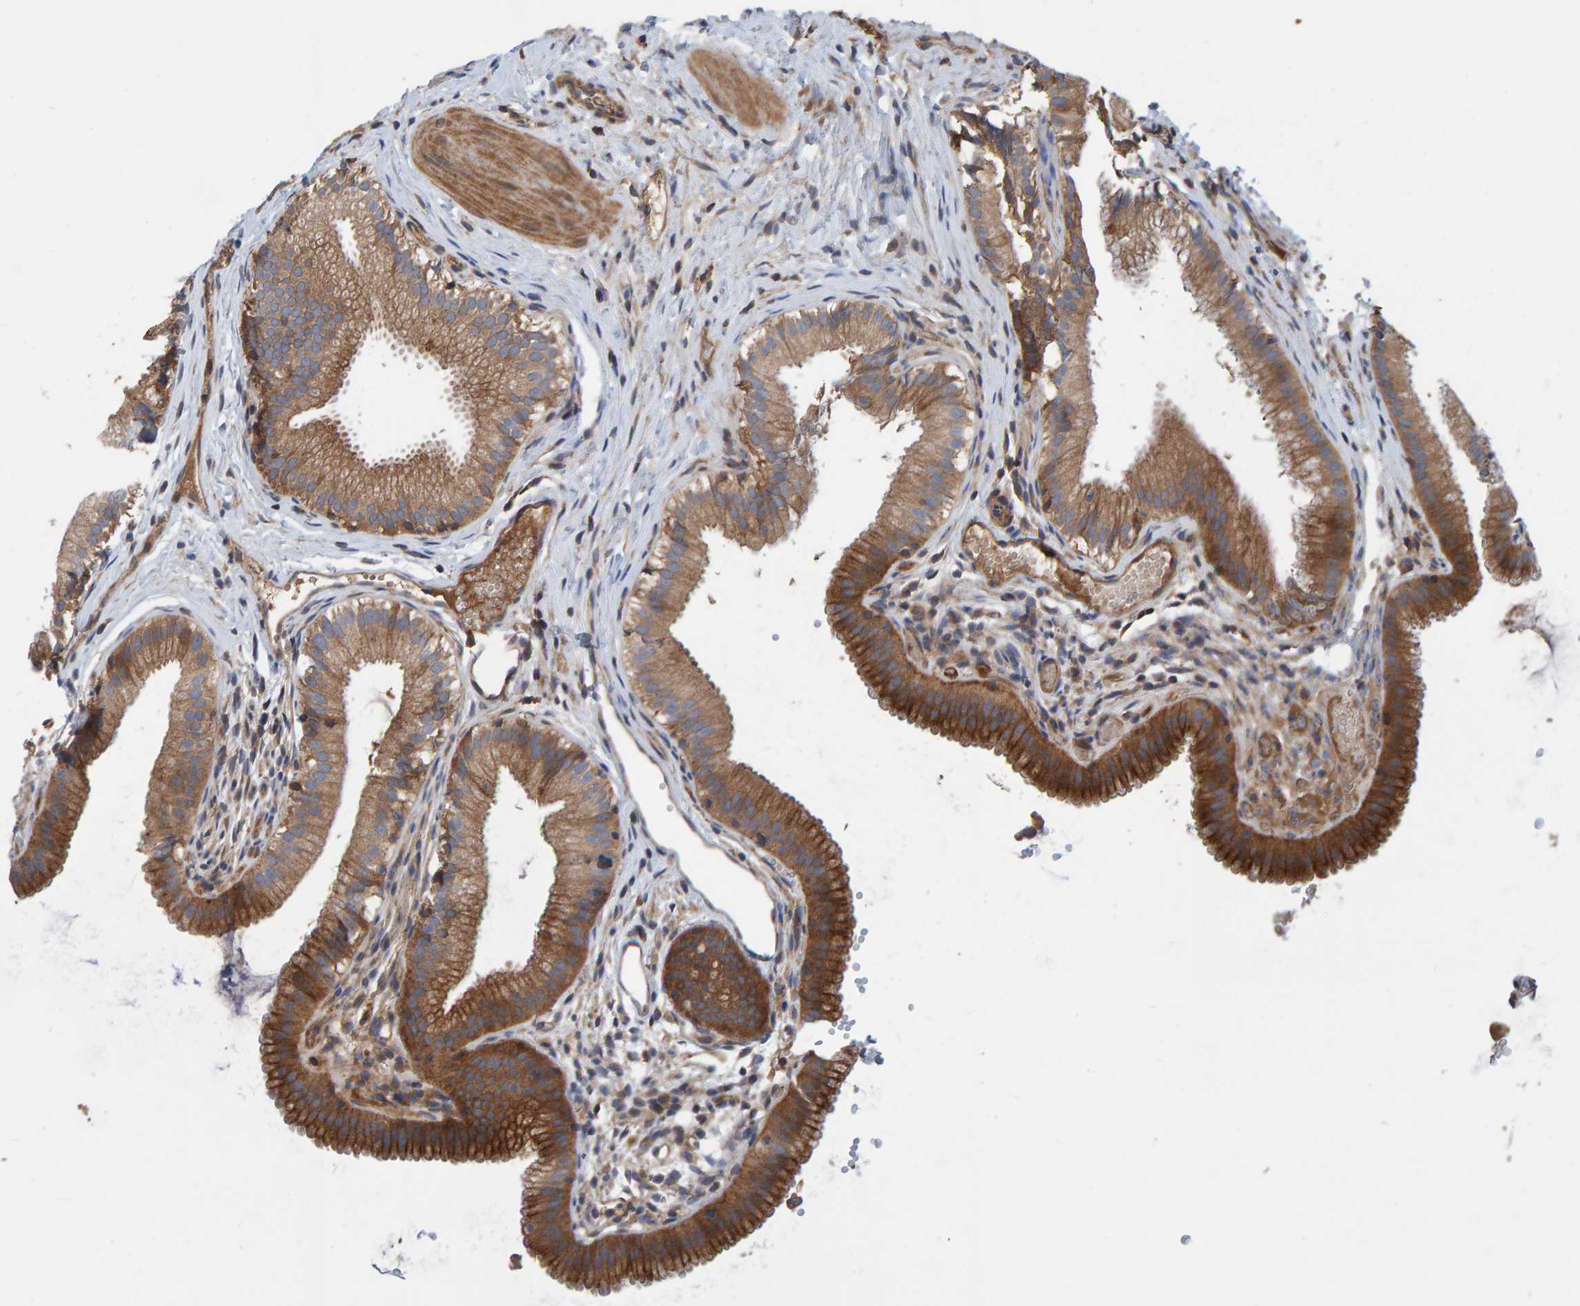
{"staining": {"intensity": "strong", "quantity": ">75%", "location": "cytoplasmic/membranous"}, "tissue": "gallbladder", "cell_type": "Glandular cells", "image_type": "normal", "snomed": [{"axis": "morphology", "description": "Normal tissue, NOS"}, {"axis": "topography", "description": "Gallbladder"}], "caption": "This image displays IHC staining of normal human gallbladder, with high strong cytoplasmic/membranous expression in approximately >75% of glandular cells.", "gene": "KIAA0753", "patient": {"sex": "female", "age": 26}}